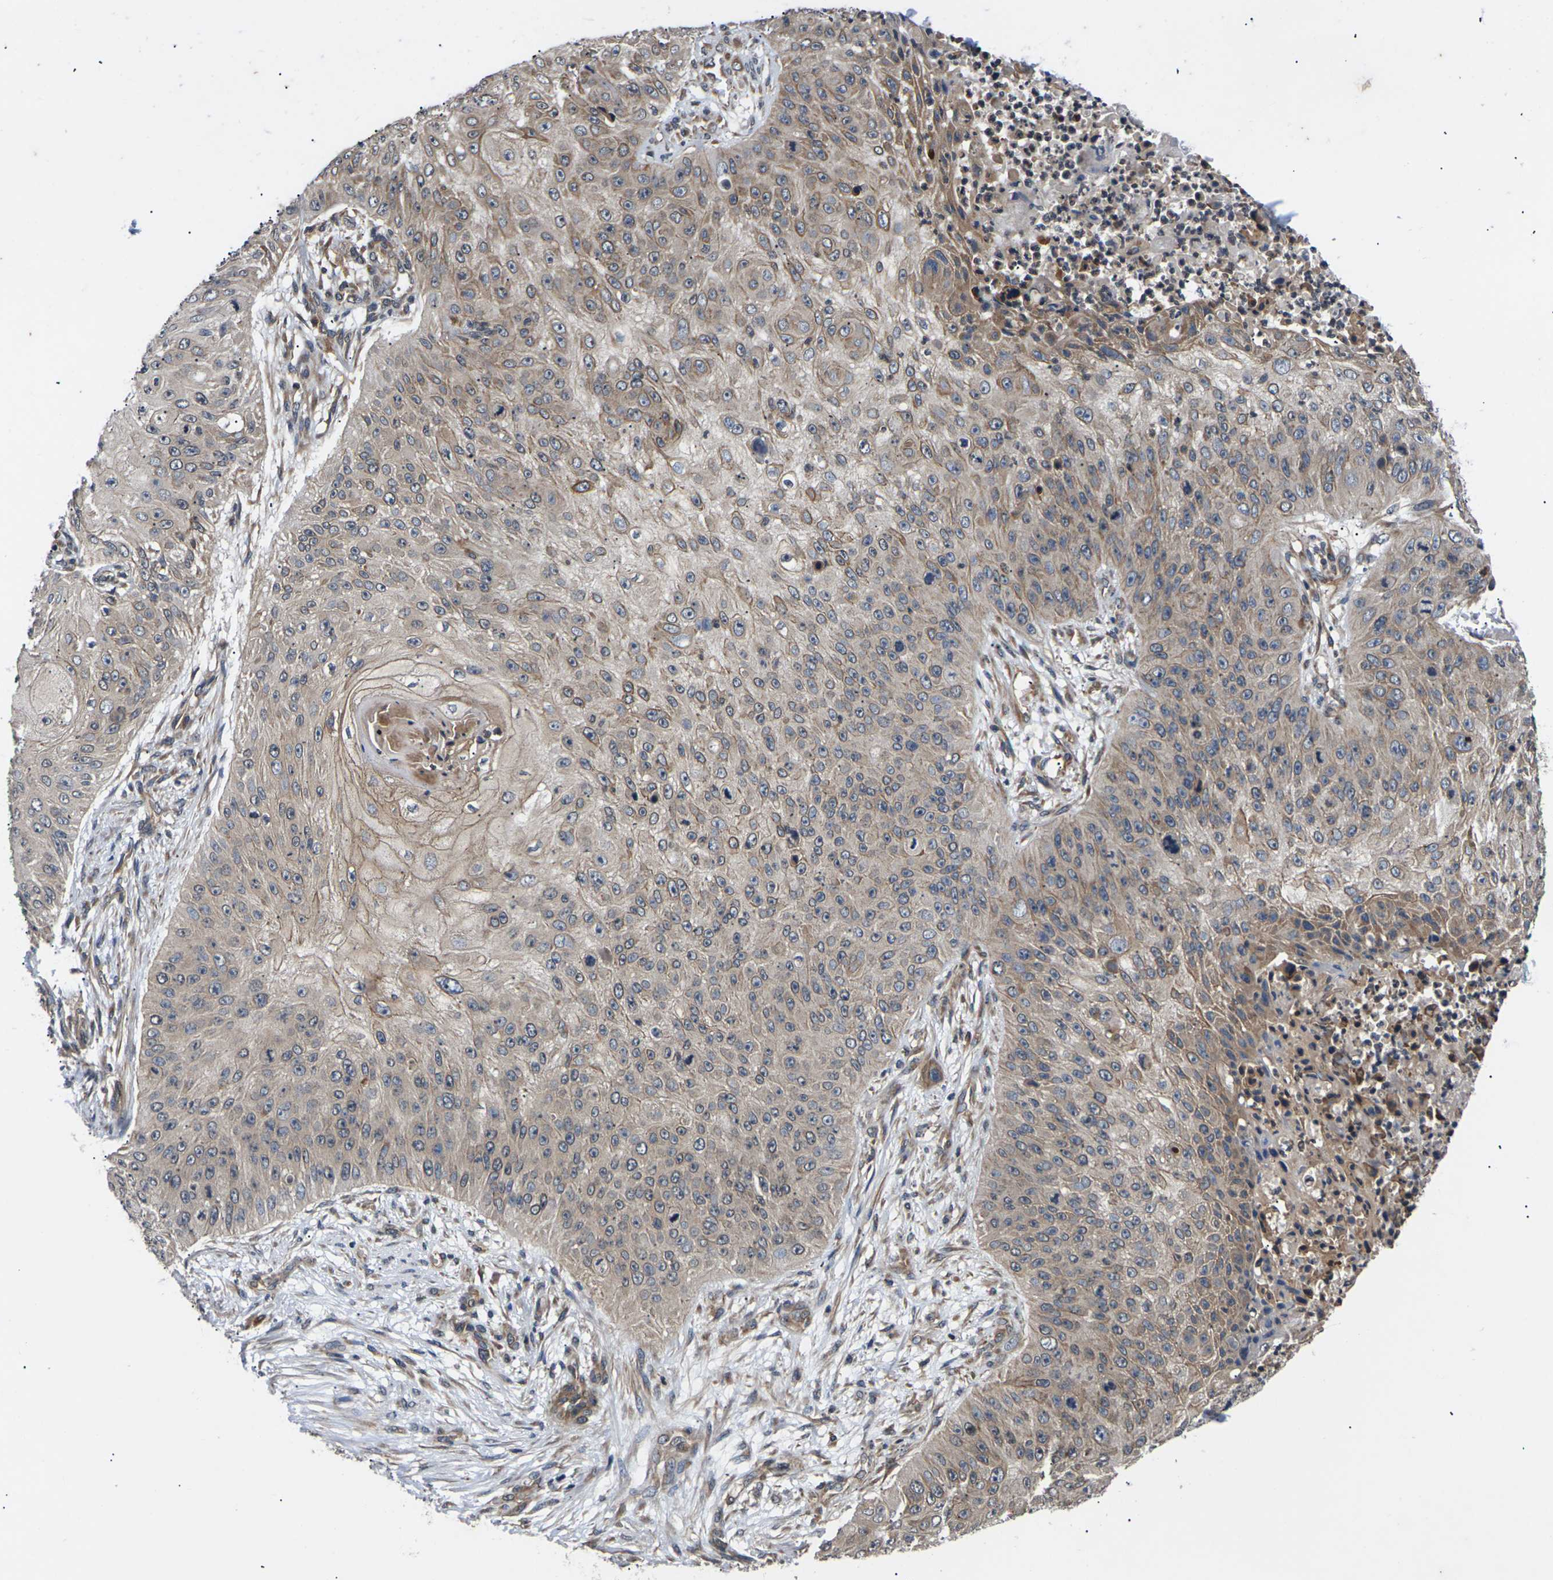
{"staining": {"intensity": "moderate", "quantity": ">75%", "location": "cytoplasmic/membranous"}, "tissue": "skin cancer", "cell_type": "Tumor cells", "image_type": "cancer", "snomed": [{"axis": "morphology", "description": "Squamous cell carcinoma, NOS"}, {"axis": "topography", "description": "Skin"}], "caption": "Immunohistochemistry of human skin cancer displays medium levels of moderate cytoplasmic/membranous staining in about >75% of tumor cells.", "gene": "DKK2", "patient": {"sex": "female", "age": 80}}